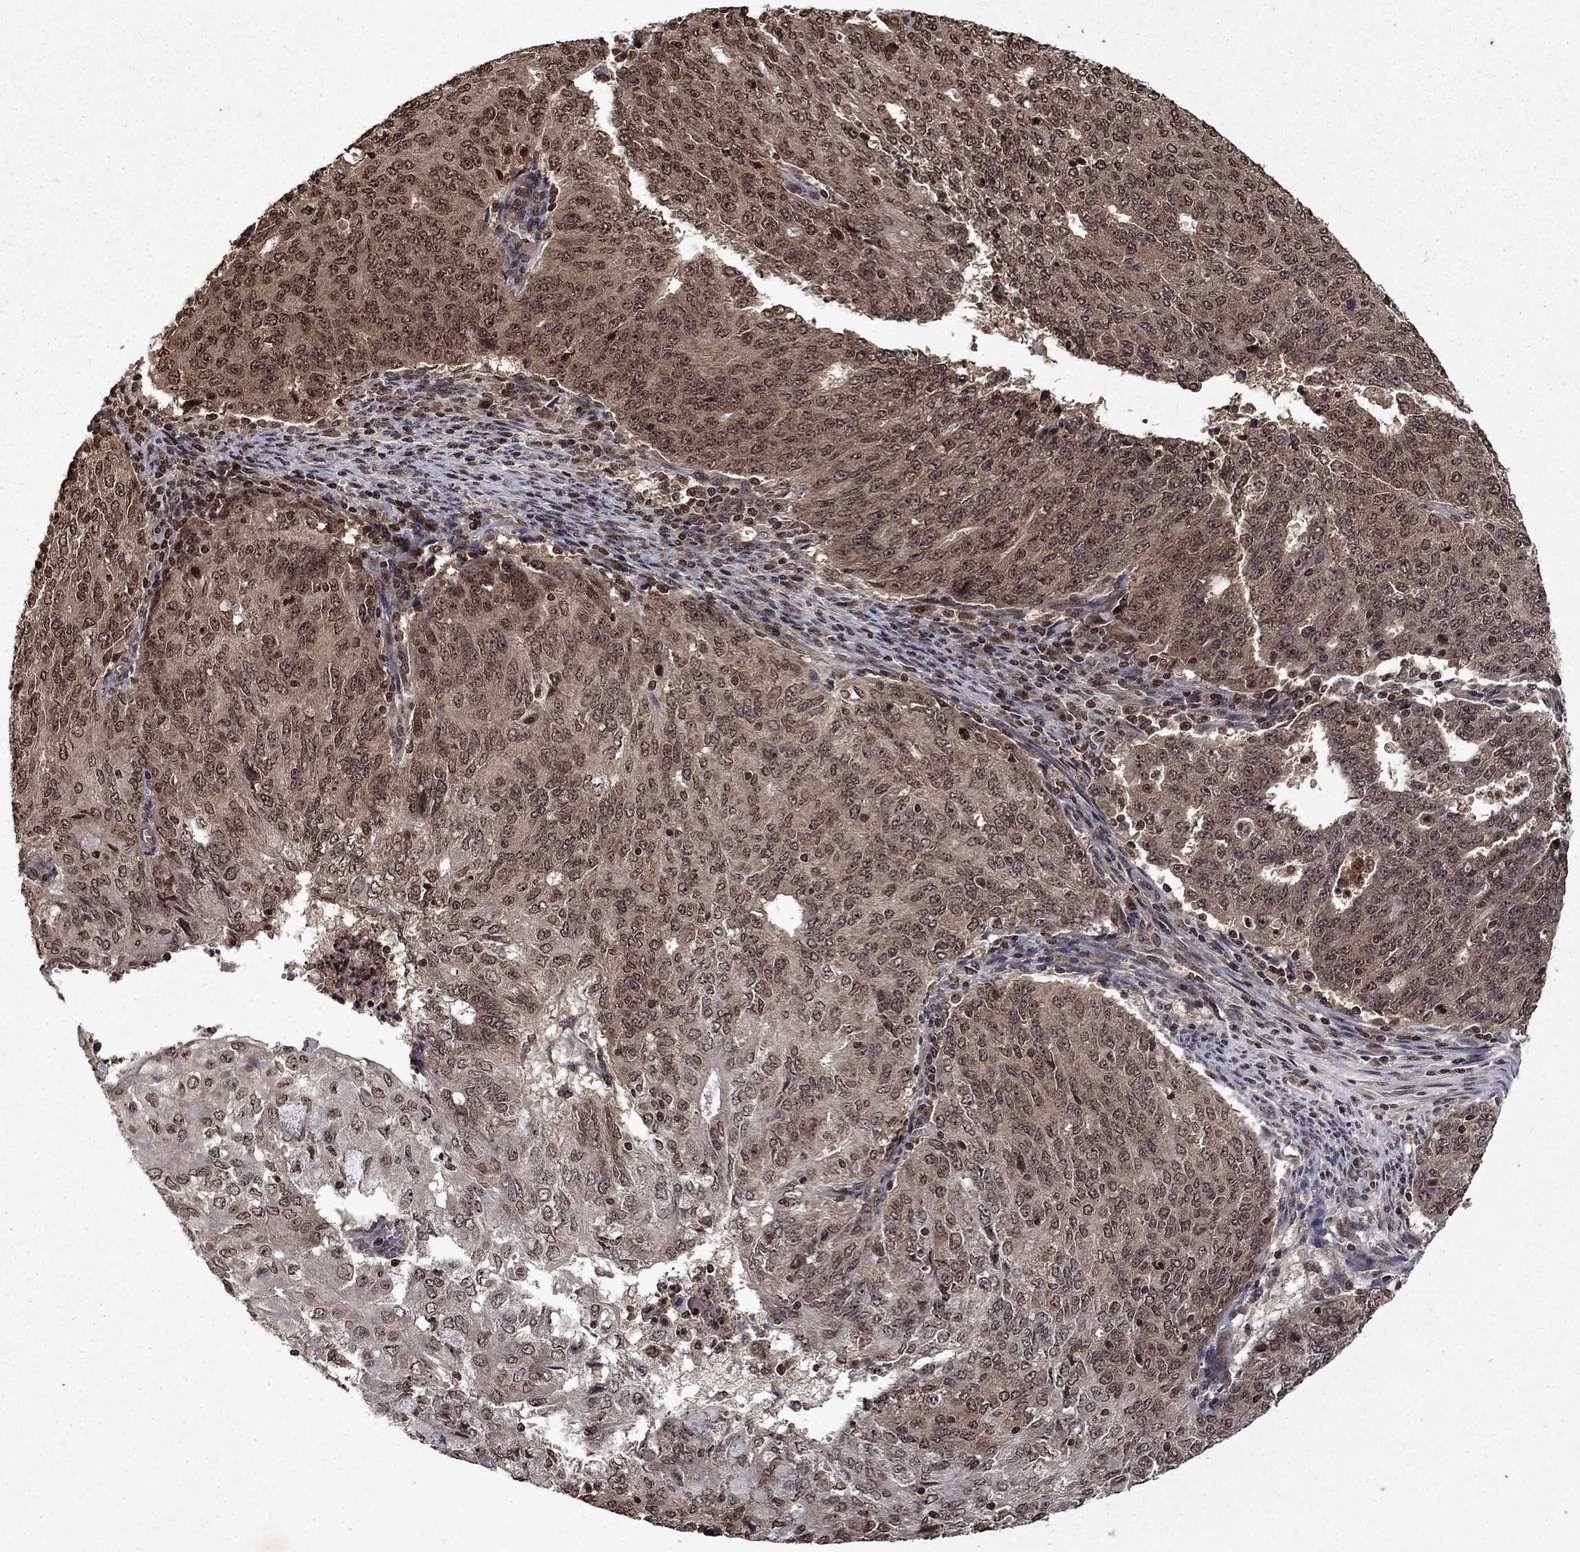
{"staining": {"intensity": "weak", "quantity": "25%-75%", "location": "cytoplasmic/membranous"}, "tissue": "endometrial cancer", "cell_type": "Tumor cells", "image_type": "cancer", "snomed": [{"axis": "morphology", "description": "Adenocarcinoma, NOS"}, {"axis": "topography", "description": "Endometrium"}], "caption": "An immunohistochemistry micrograph of neoplastic tissue is shown. Protein staining in brown highlights weak cytoplasmic/membranous positivity in endometrial adenocarcinoma within tumor cells.", "gene": "PIN4", "patient": {"sex": "female", "age": 82}}